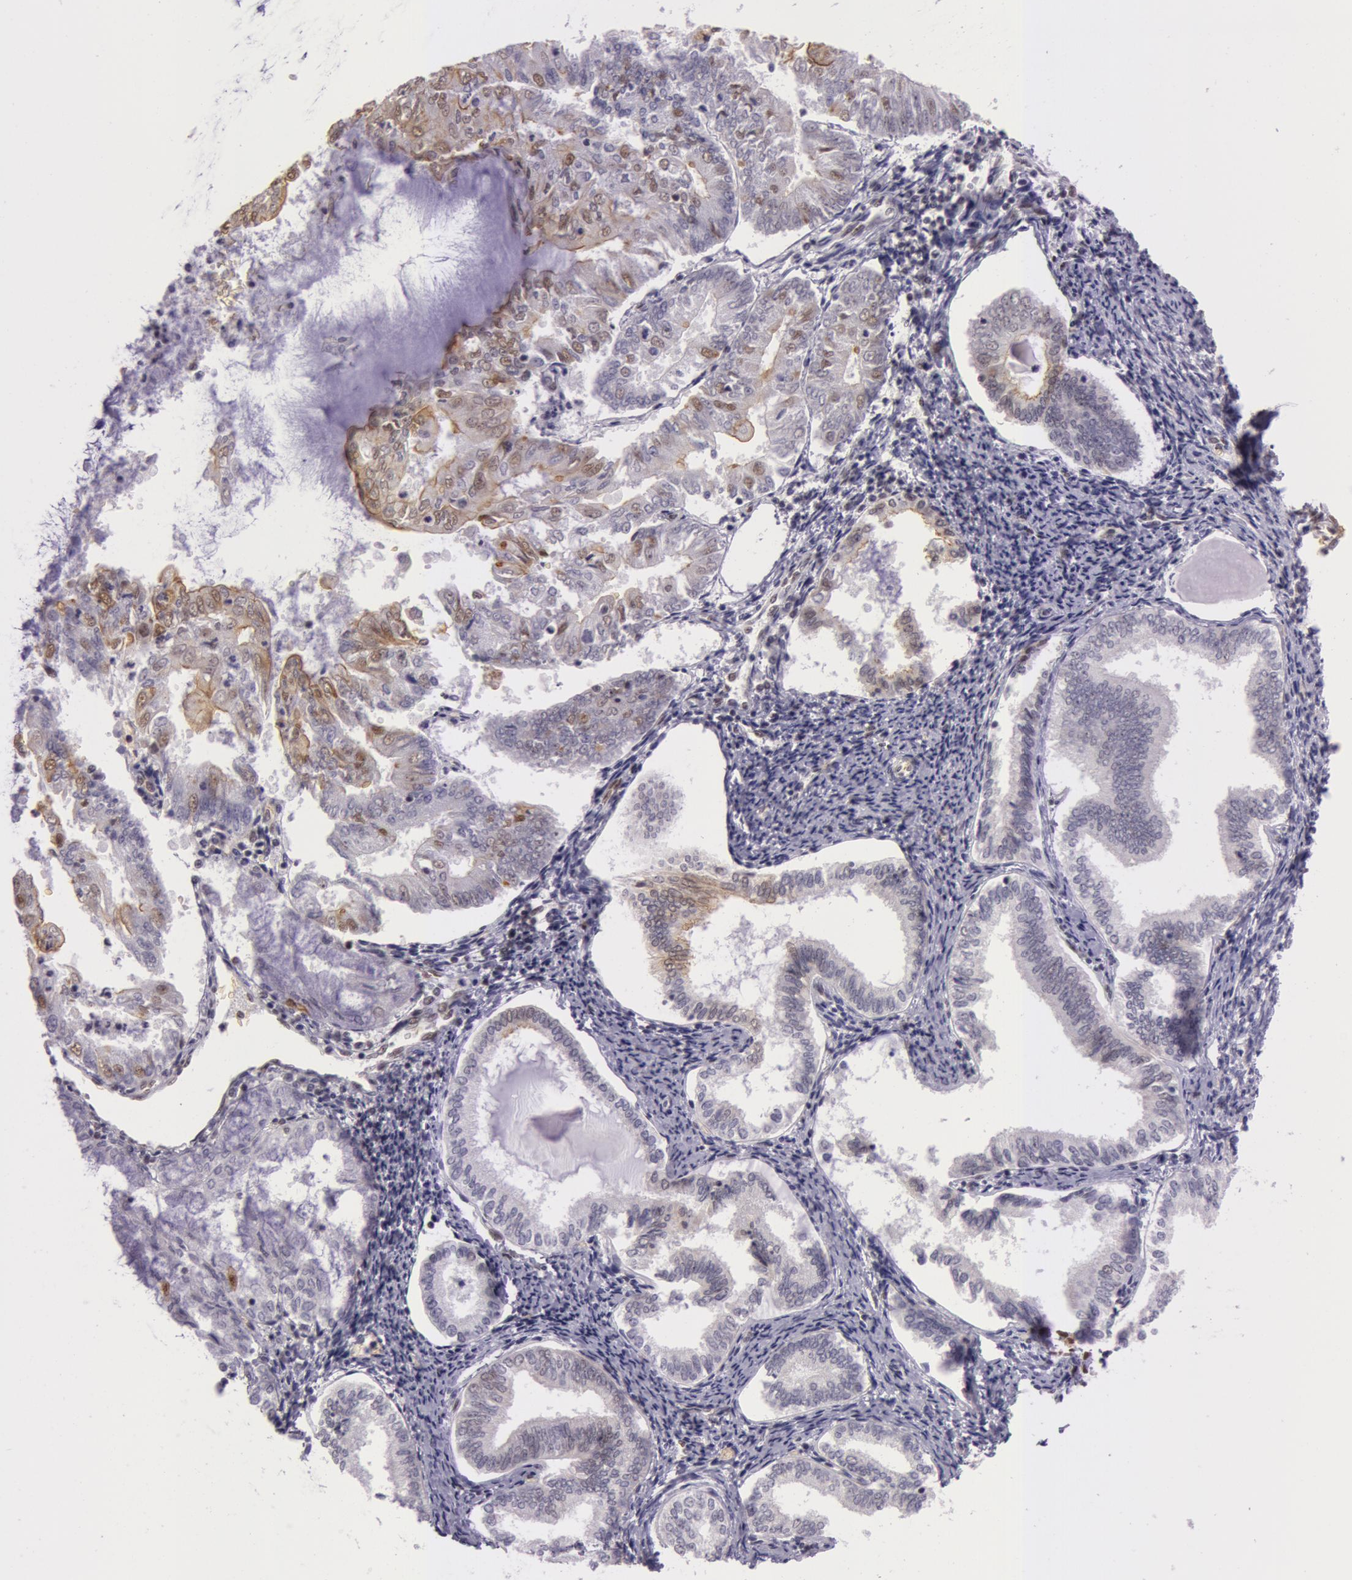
{"staining": {"intensity": "moderate", "quantity": "25%-75%", "location": "cytoplasmic/membranous,nuclear"}, "tissue": "endometrial cancer", "cell_type": "Tumor cells", "image_type": "cancer", "snomed": [{"axis": "morphology", "description": "Adenocarcinoma, NOS"}, {"axis": "topography", "description": "Endometrium"}], "caption": "Protein staining exhibits moderate cytoplasmic/membranous and nuclear expression in about 25%-75% of tumor cells in adenocarcinoma (endometrial). The staining is performed using DAB (3,3'-diaminobenzidine) brown chromogen to label protein expression. The nuclei are counter-stained blue using hematoxylin.", "gene": "NBN", "patient": {"sex": "female", "age": 79}}